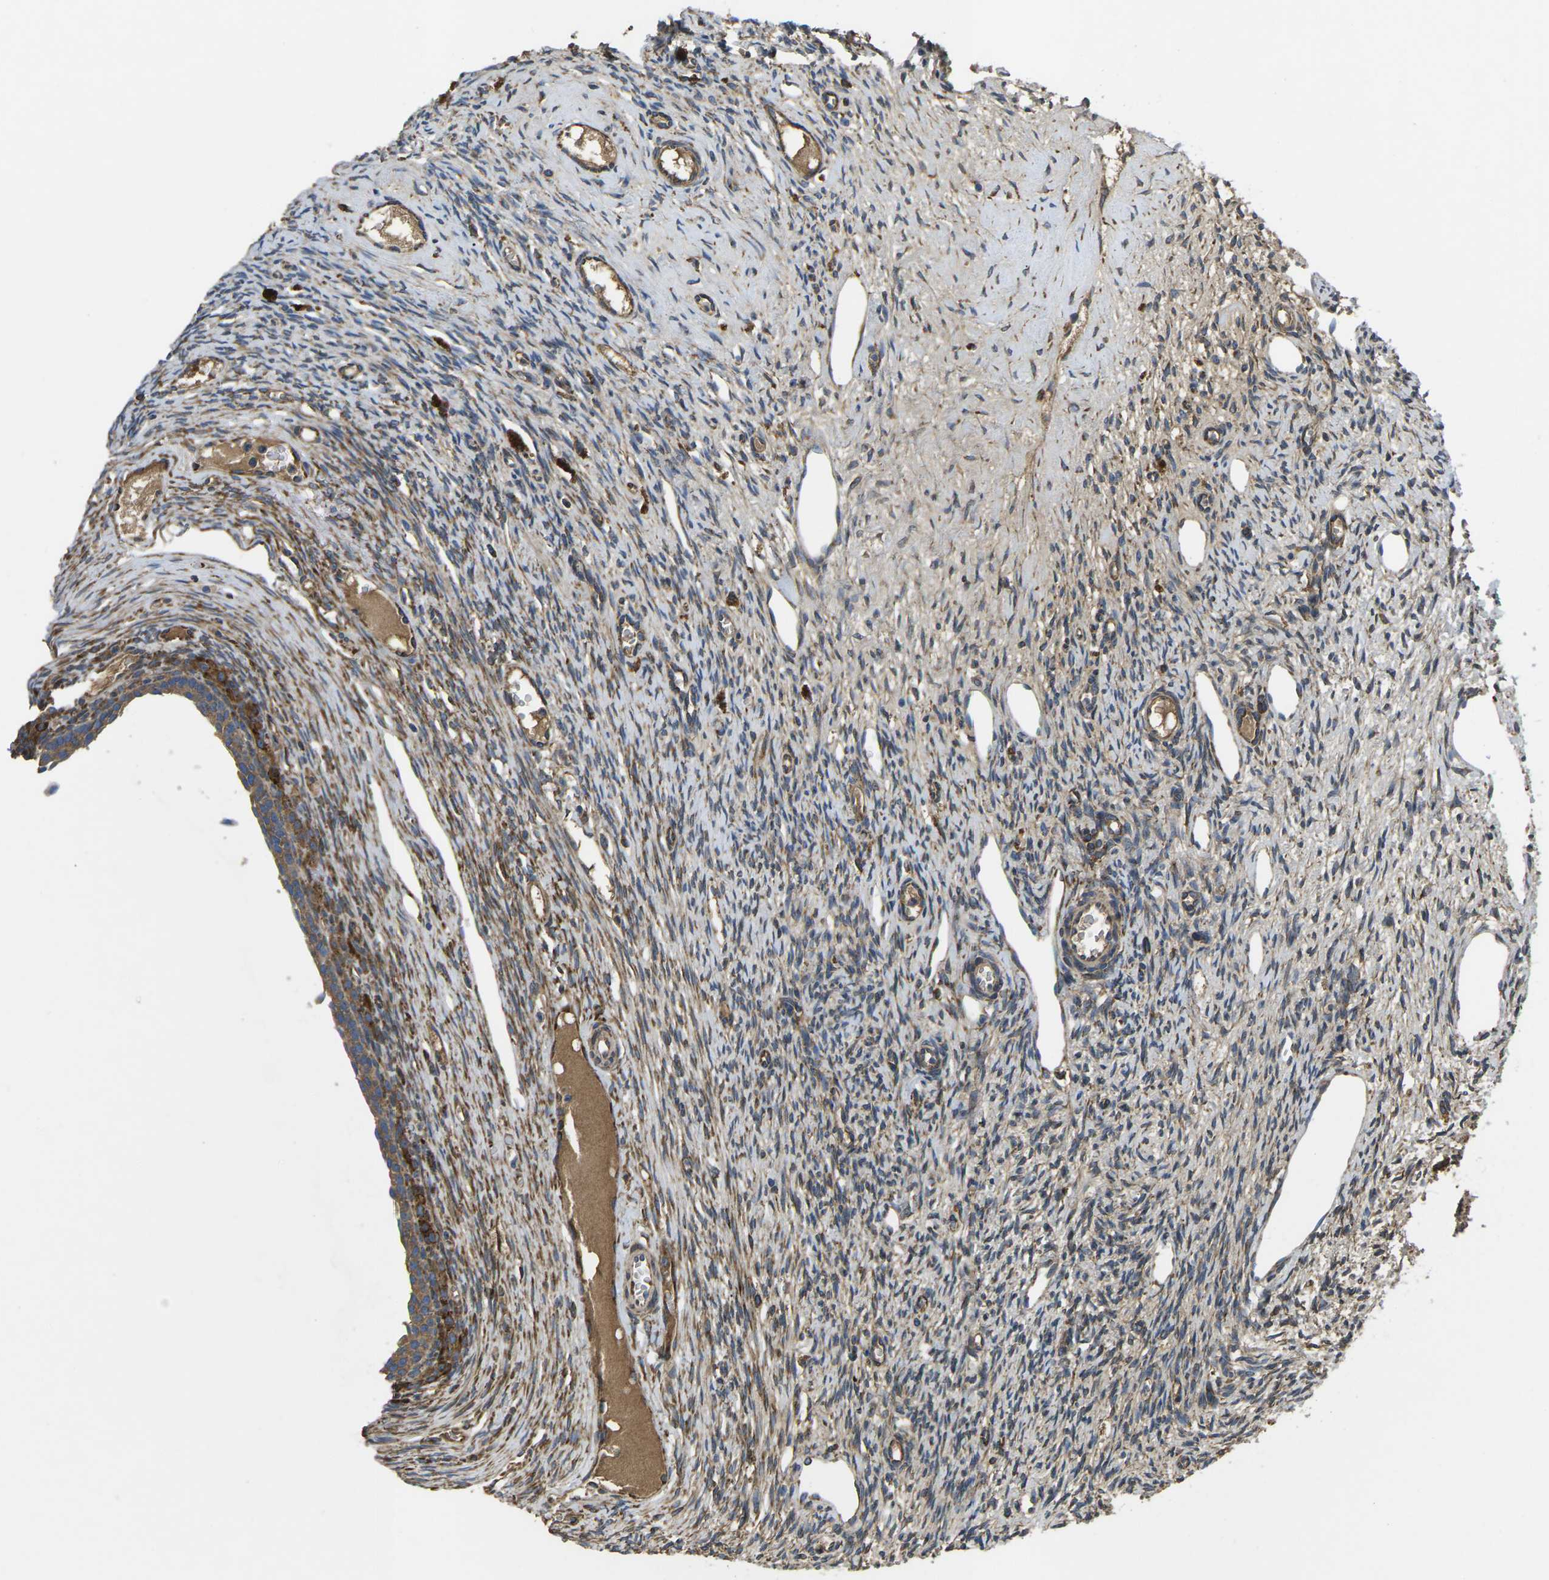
{"staining": {"intensity": "moderate", "quantity": ">75%", "location": "cytoplasmic/membranous"}, "tissue": "ovary", "cell_type": "Ovarian stroma cells", "image_type": "normal", "snomed": [{"axis": "morphology", "description": "Normal tissue, NOS"}, {"axis": "topography", "description": "Ovary"}], "caption": "Protein analysis of unremarkable ovary reveals moderate cytoplasmic/membranous expression in approximately >75% of ovarian stroma cells.", "gene": "PDZD8", "patient": {"sex": "female", "age": 33}}